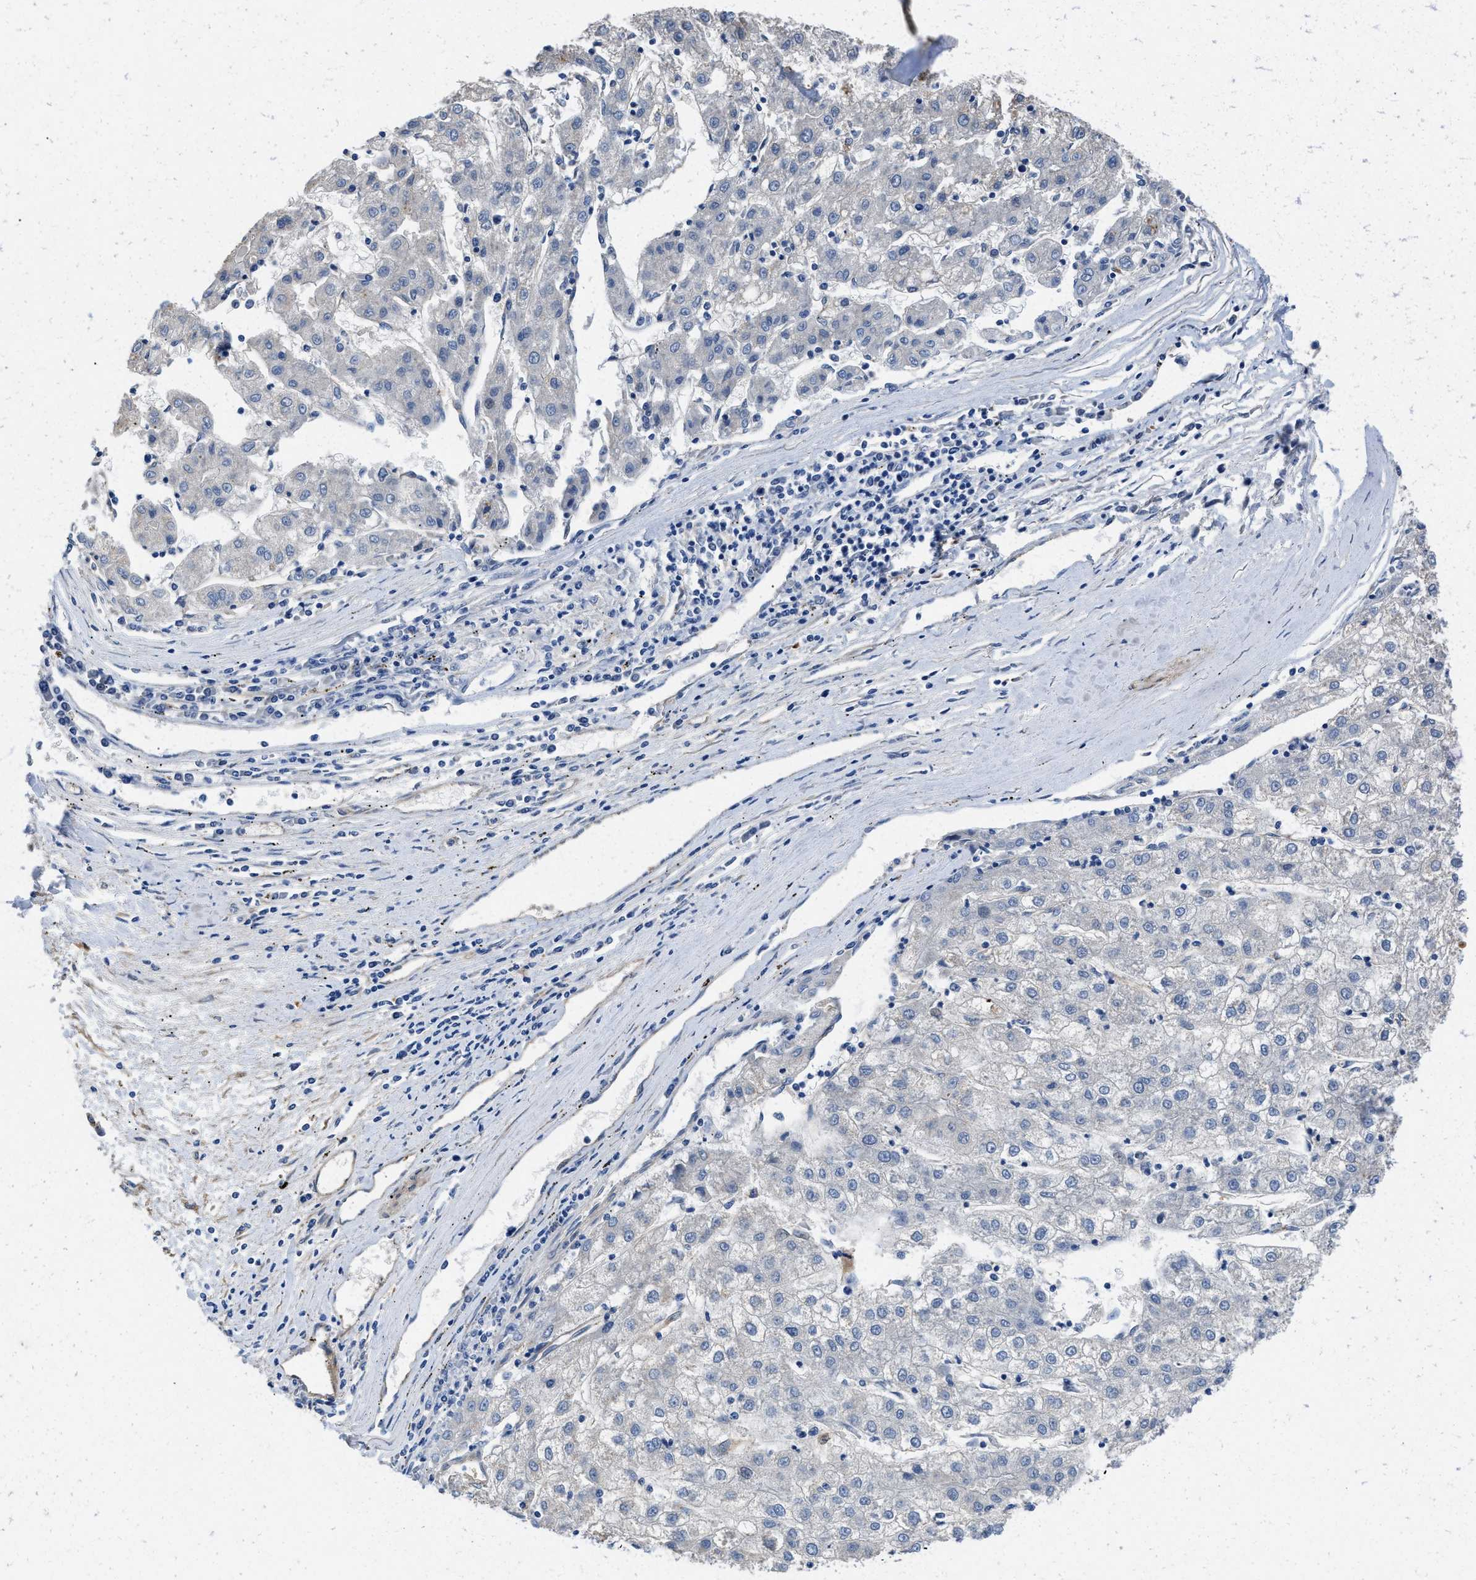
{"staining": {"intensity": "negative", "quantity": "none", "location": "none"}, "tissue": "liver cancer", "cell_type": "Tumor cells", "image_type": "cancer", "snomed": [{"axis": "morphology", "description": "Carcinoma, Hepatocellular, NOS"}, {"axis": "topography", "description": "Liver"}], "caption": "Hepatocellular carcinoma (liver) was stained to show a protein in brown. There is no significant staining in tumor cells. The staining was performed using DAB (3,3'-diaminobenzidine) to visualize the protein expression in brown, while the nuclei were stained in blue with hematoxylin (Magnification: 20x).", "gene": "RAPH1", "patient": {"sex": "male", "age": 72}}